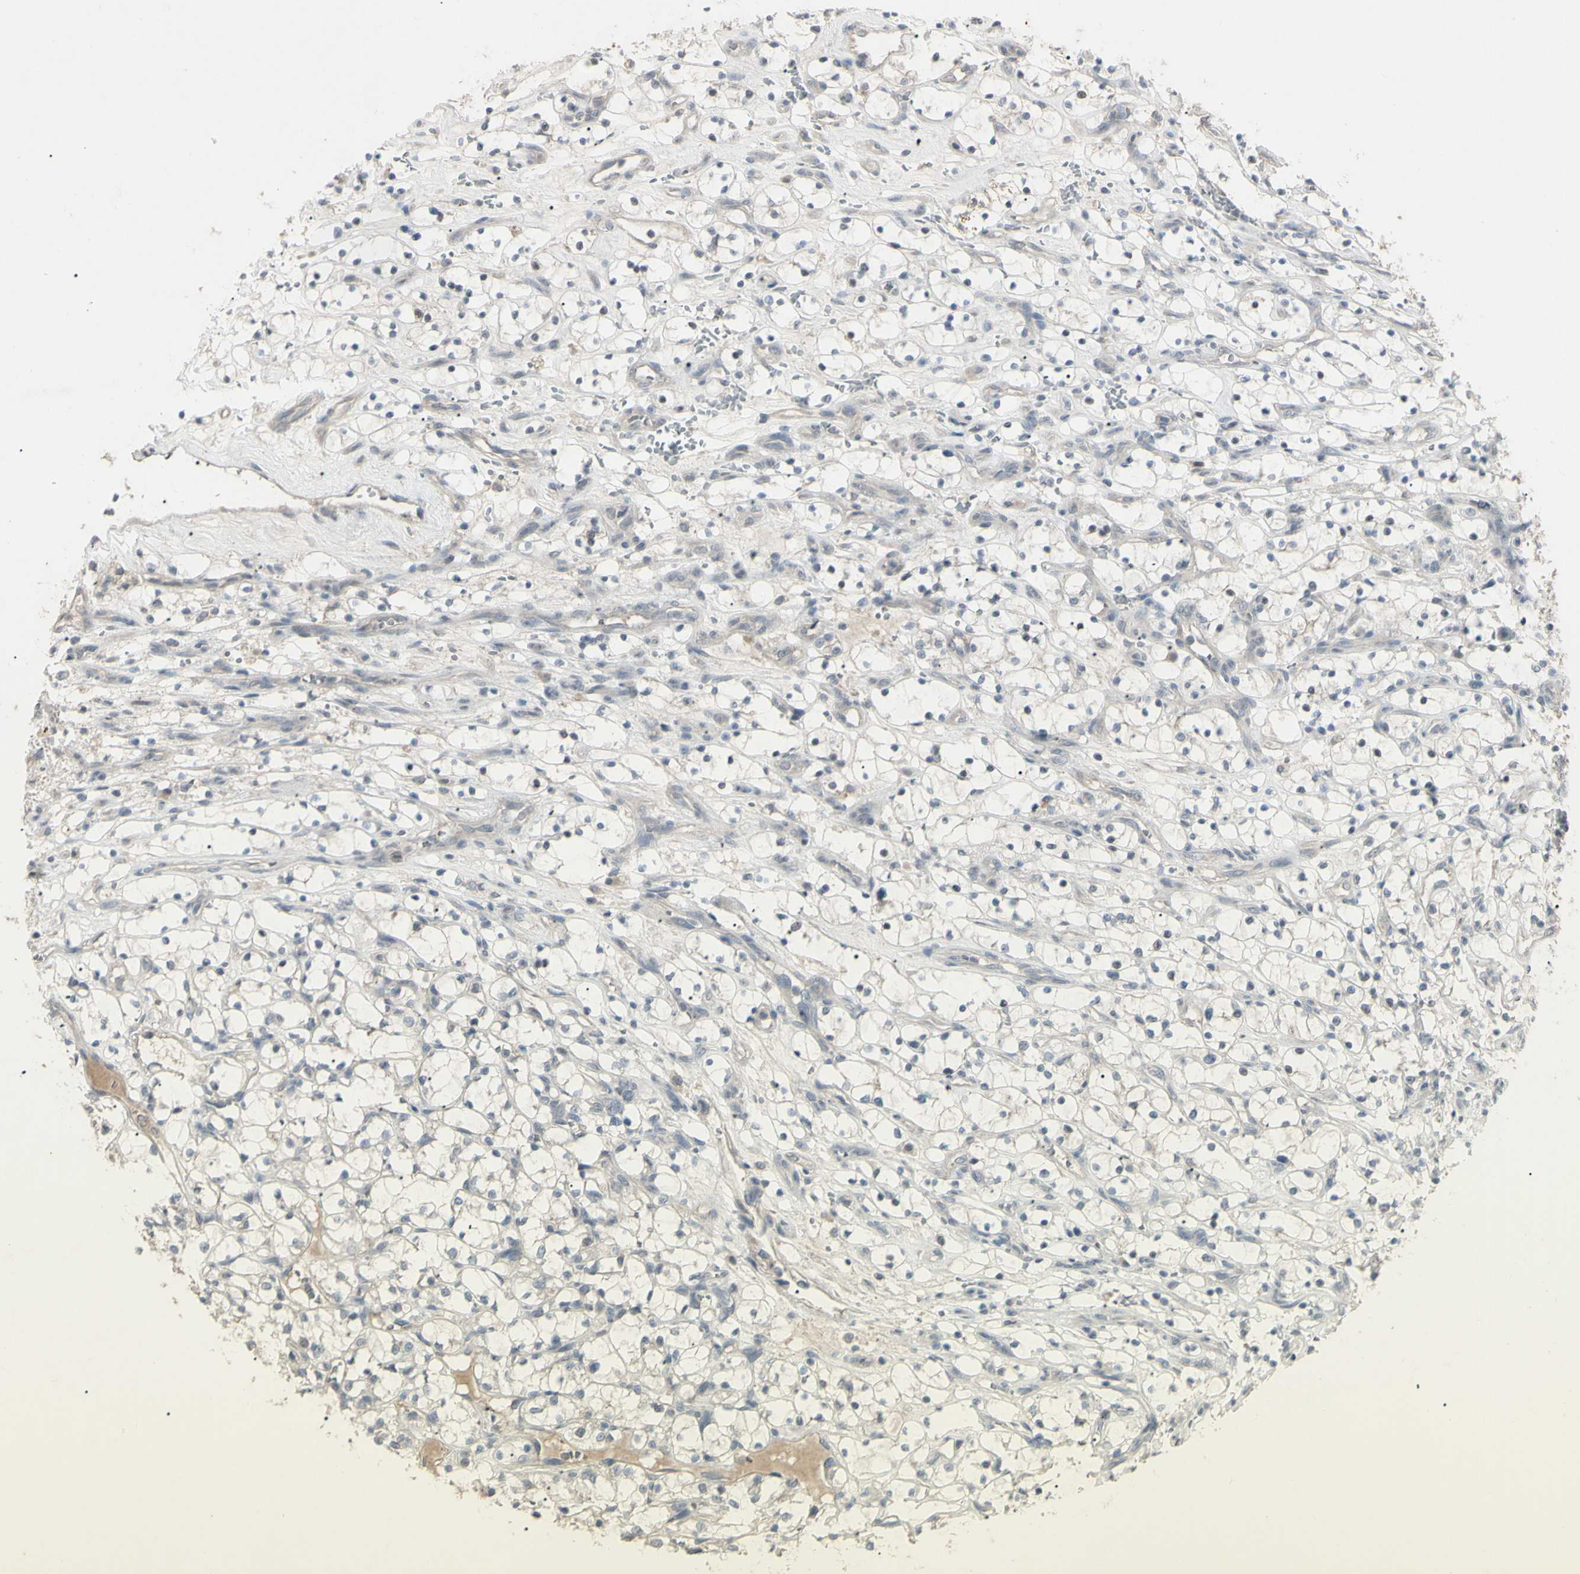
{"staining": {"intensity": "negative", "quantity": "none", "location": "none"}, "tissue": "renal cancer", "cell_type": "Tumor cells", "image_type": "cancer", "snomed": [{"axis": "morphology", "description": "Adenocarcinoma, NOS"}, {"axis": "topography", "description": "Kidney"}], "caption": "A histopathology image of human renal cancer (adenocarcinoma) is negative for staining in tumor cells. Nuclei are stained in blue.", "gene": "PIAS4", "patient": {"sex": "female", "age": 69}}